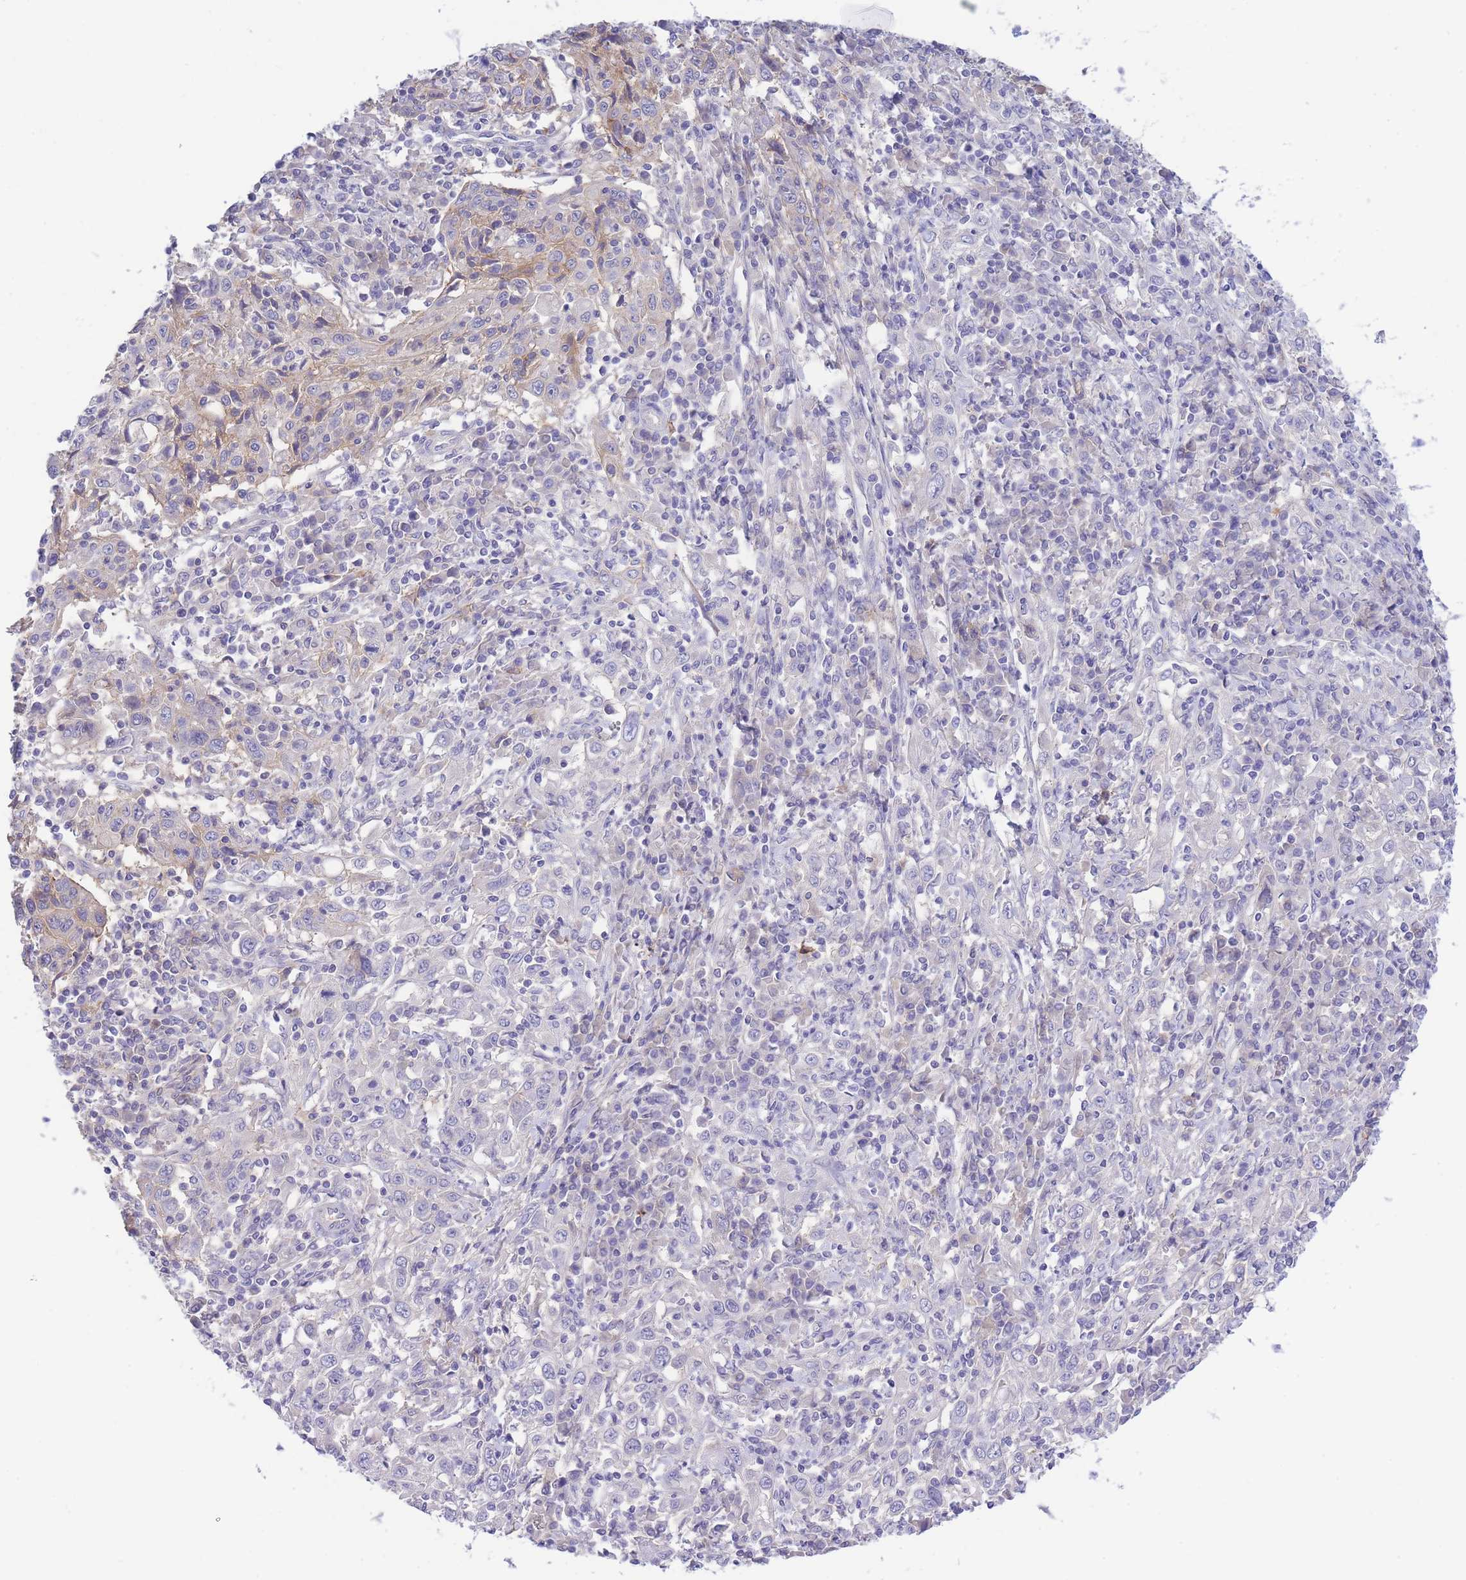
{"staining": {"intensity": "moderate", "quantity": "<25%", "location": "cytoplasmic/membranous"}, "tissue": "cervical cancer", "cell_type": "Tumor cells", "image_type": "cancer", "snomed": [{"axis": "morphology", "description": "Squamous cell carcinoma, NOS"}, {"axis": "topography", "description": "Cervix"}], "caption": "Immunohistochemical staining of cervical squamous cell carcinoma reveals low levels of moderate cytoplasmic/membranous protein positivity in approximately <25% of tumor cells. The protein is shown in brown color, while the nuclei are stained blue.", "gene": "PCDHB3", "patient": {"sex": "female", "age": 46}}